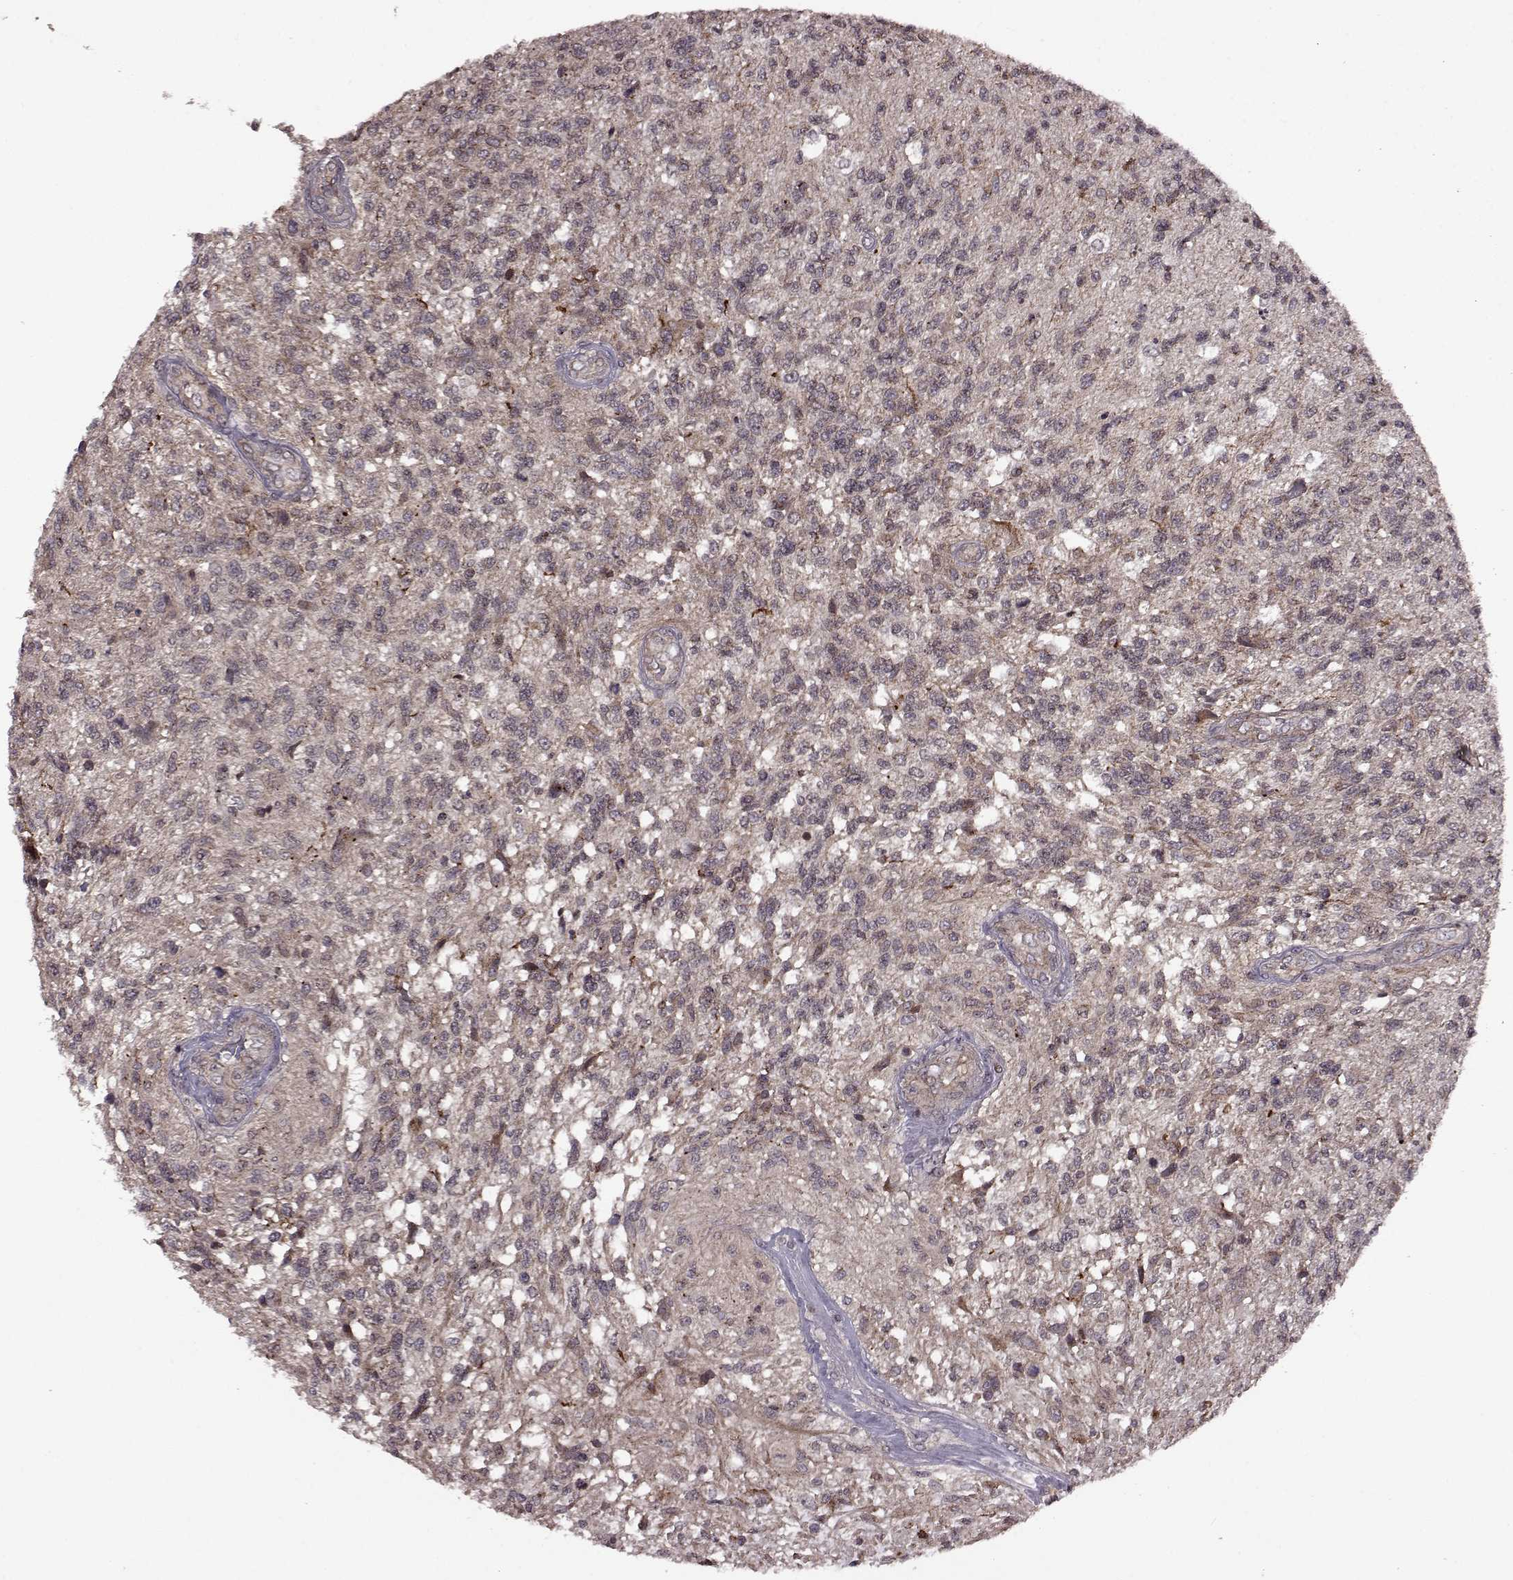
{"staining": {"intensity": "negative", "quantity": "none", "location": "none"}, "tissue": "glioma", "cell_type": "Tumor cells", "image_type": "cancer", "snomed": [{"axis": "morphology", "description": "Glioma, malignant, High grade"}, {"axis": "topography", "description": "Brain"}], "caption": "Immunohistochemistry (IHC) image of malignant glioma (high-grade) stained for a protein (brown), which reveals no expression in tumor cells.", "gene": "TRMU", "patient": {"sex": "male", "age": 56}}